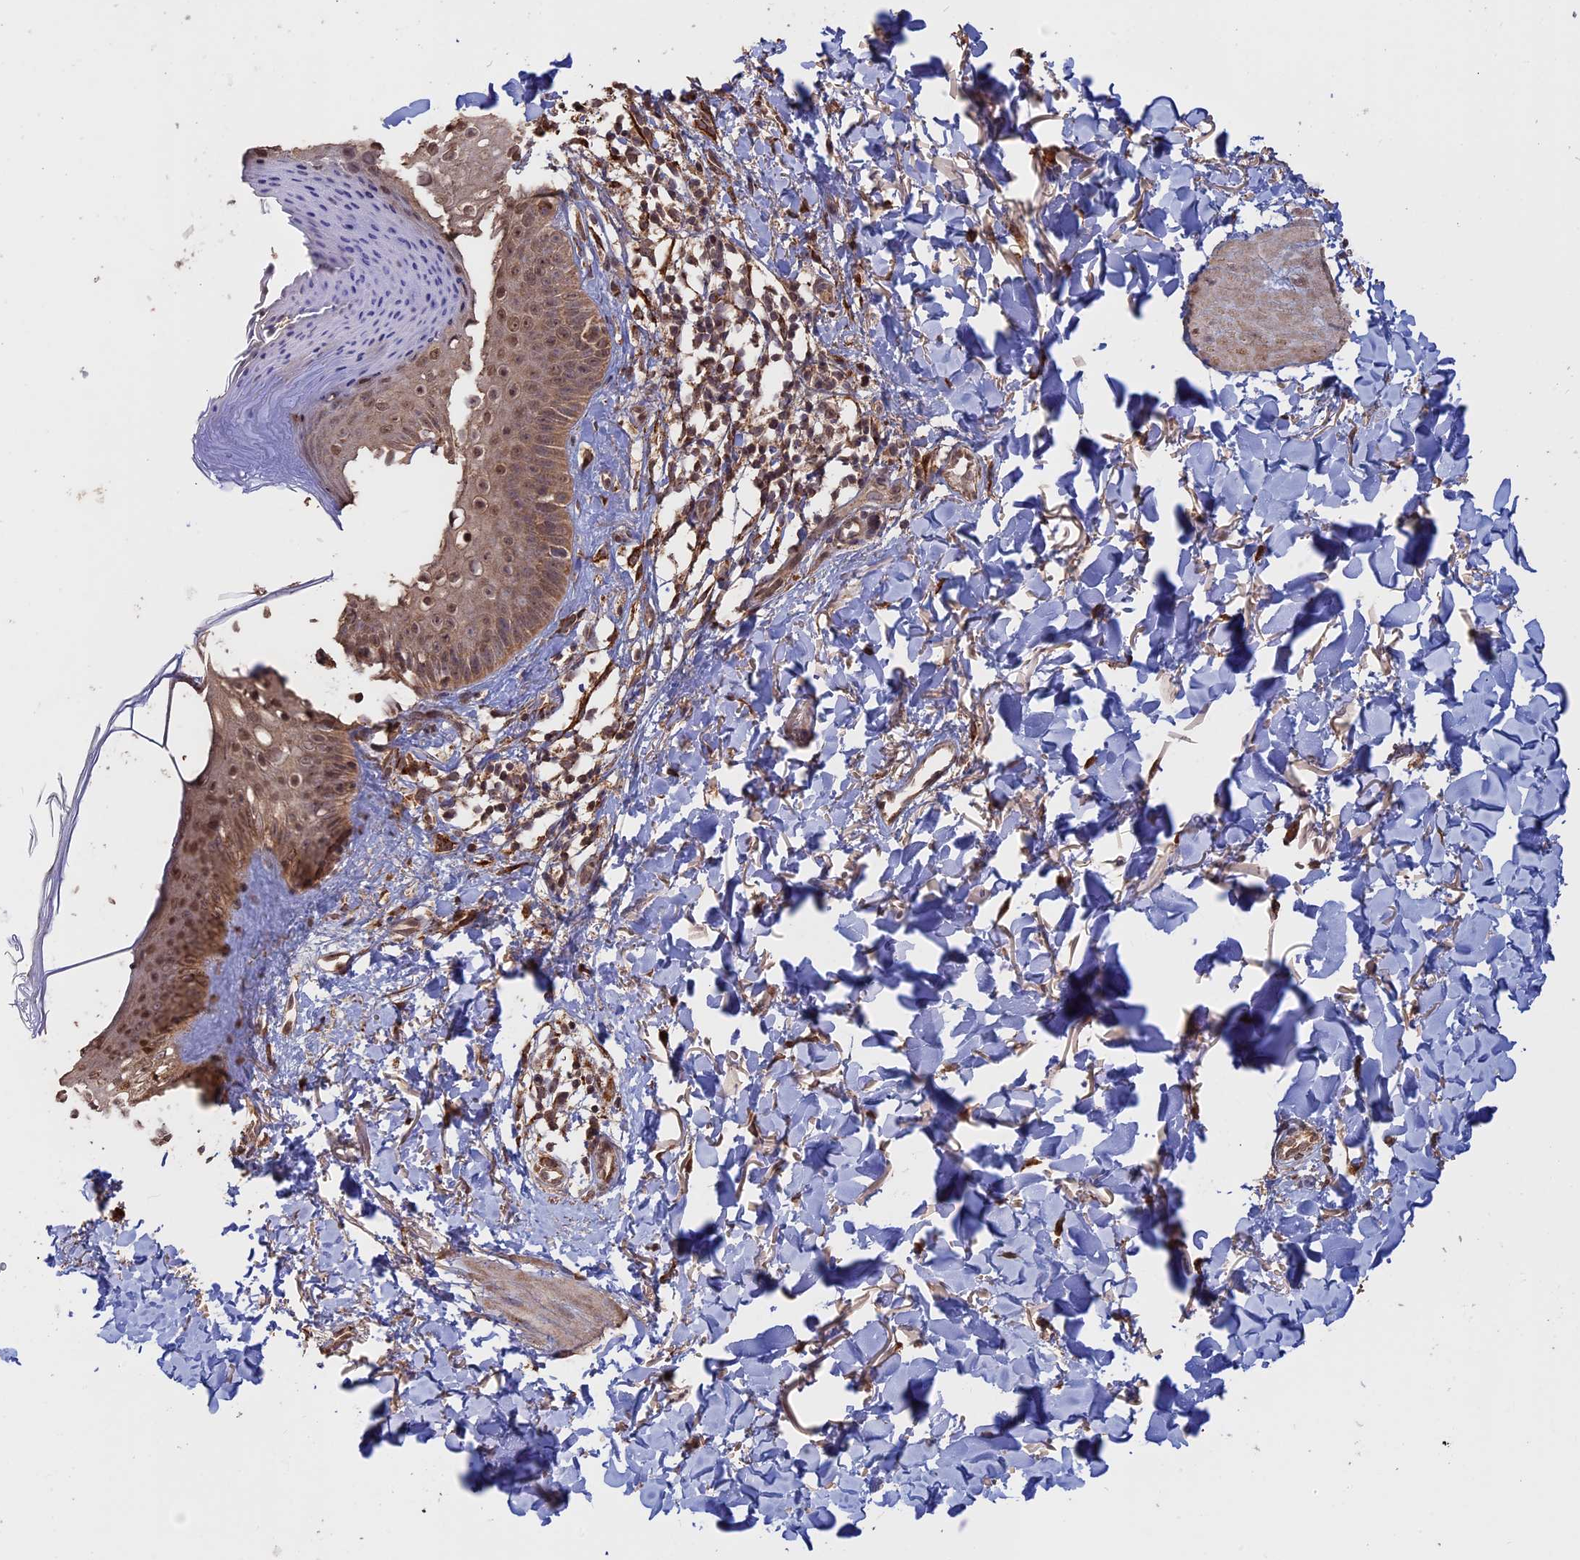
{"staining": {"intensity": "moderate", "quantity": ">75%", "location": "cytoplasmic/membranous"}, "tissue": "skin", "cell_type": "Fibroblasts", "image_type": "normal", "snomed": [{"axis": "morphology", "description": "Normal tissue, NOS"}, {"axis": "topography", "description": "Skin"}], "caption": "Protein expression analysis of benign human skin reveals moderate cytoplasmic/membranous positivity in about >75% of fibroblasts.", "gene": "FAM210B", "patient": {"sex": "female", "age": 58}}